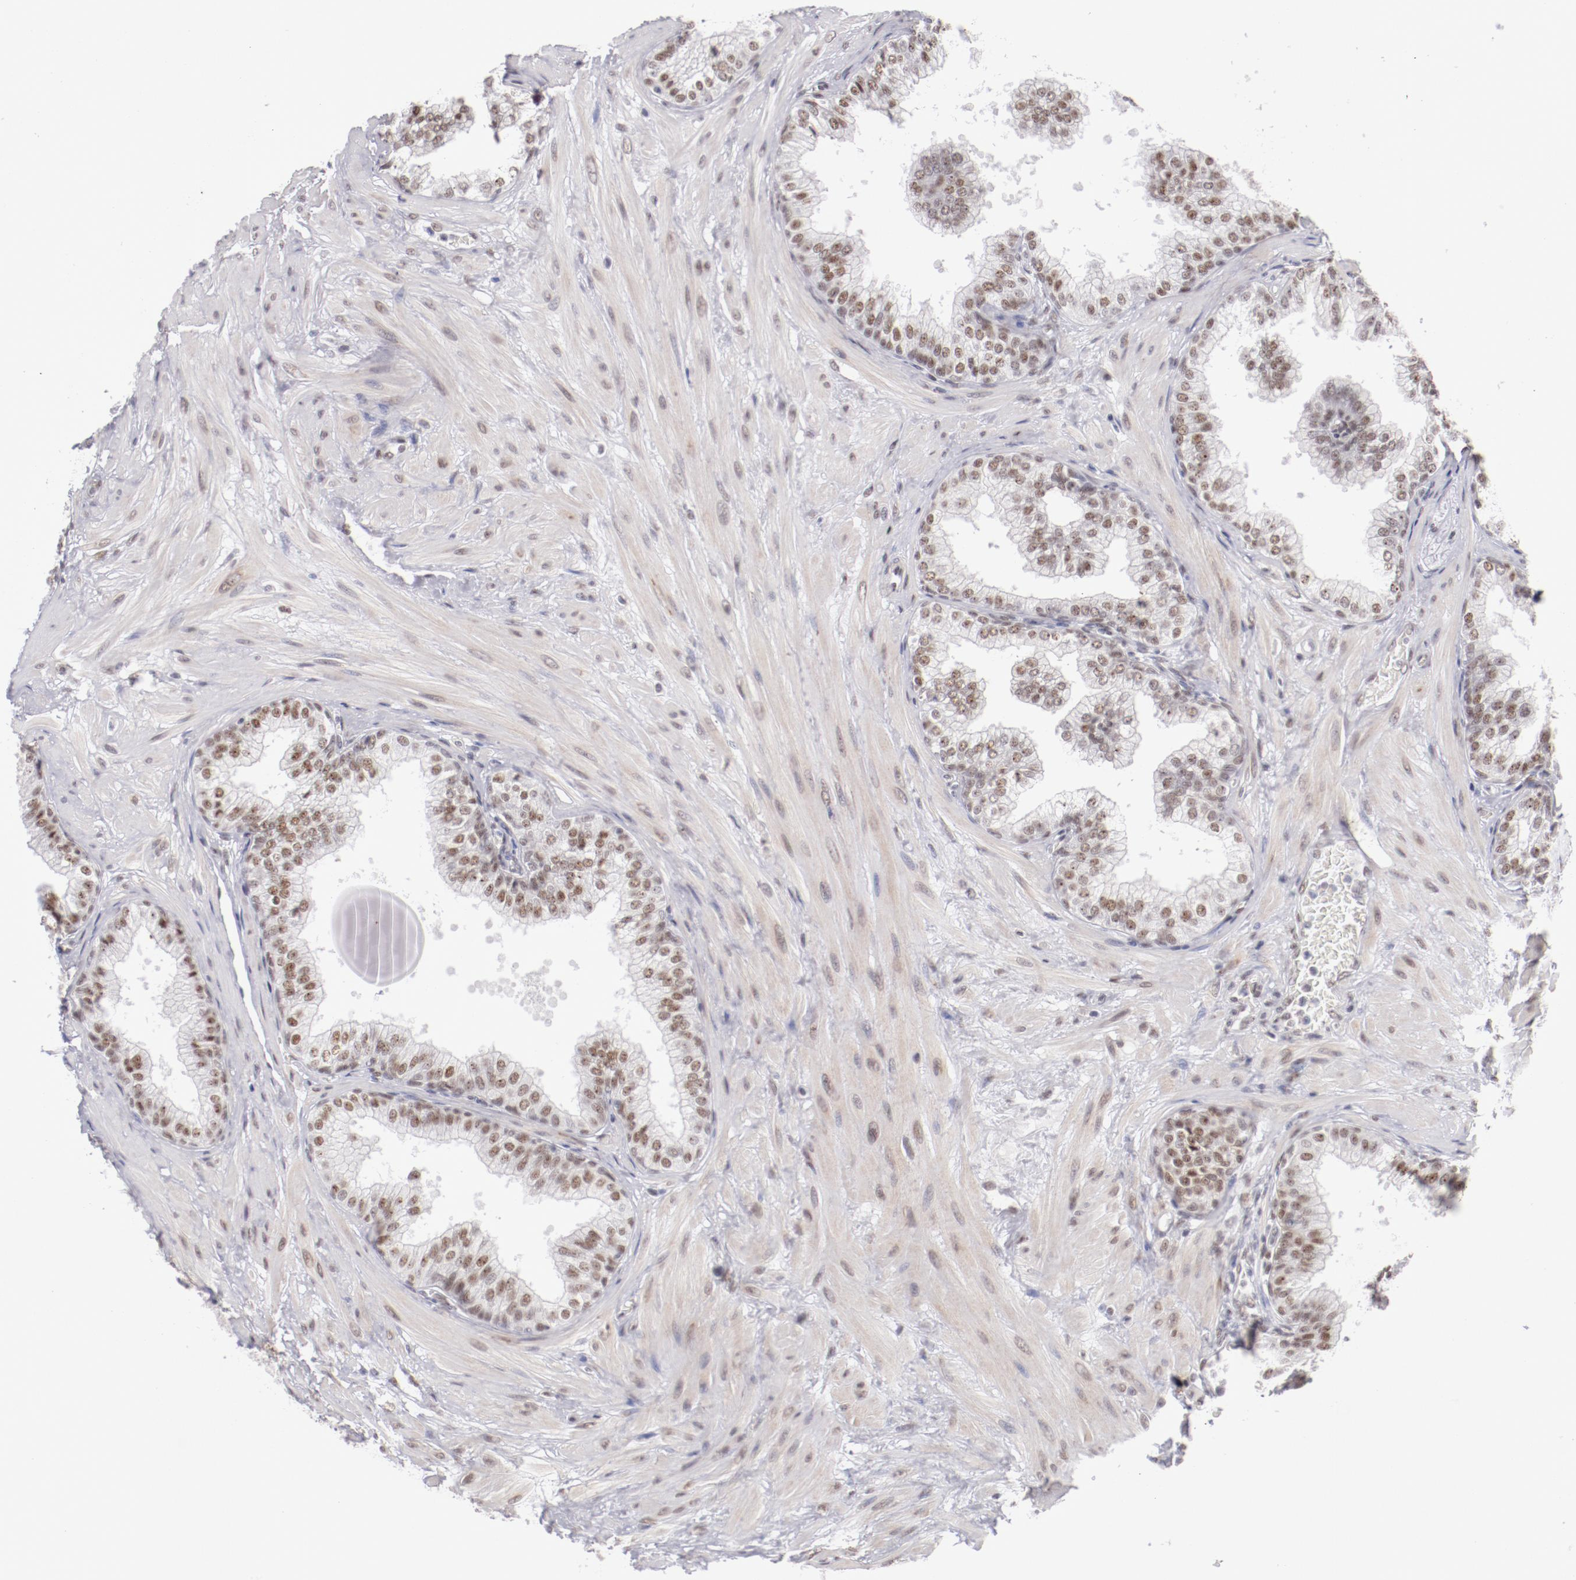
{"staining": {"intensity": "weak", "quantity": ">75%", "location": "nuclear"}, "tissue": "prostate", "cell_type": "Glandular cells", "image_type": "normal", "snomed": [{"axis": "morphology", "description": "Normal tissue, NOS"}, {"axis": "topography", "description": "Prostate"}], "caption": "Immunohistochemical staining of unremarkable prostate displays >75% levels of weak nuclear protein expression in approximately >75% of glandular cells.", "gene": "TFAP4", "patient": {"sex": "male", "age": 60}}